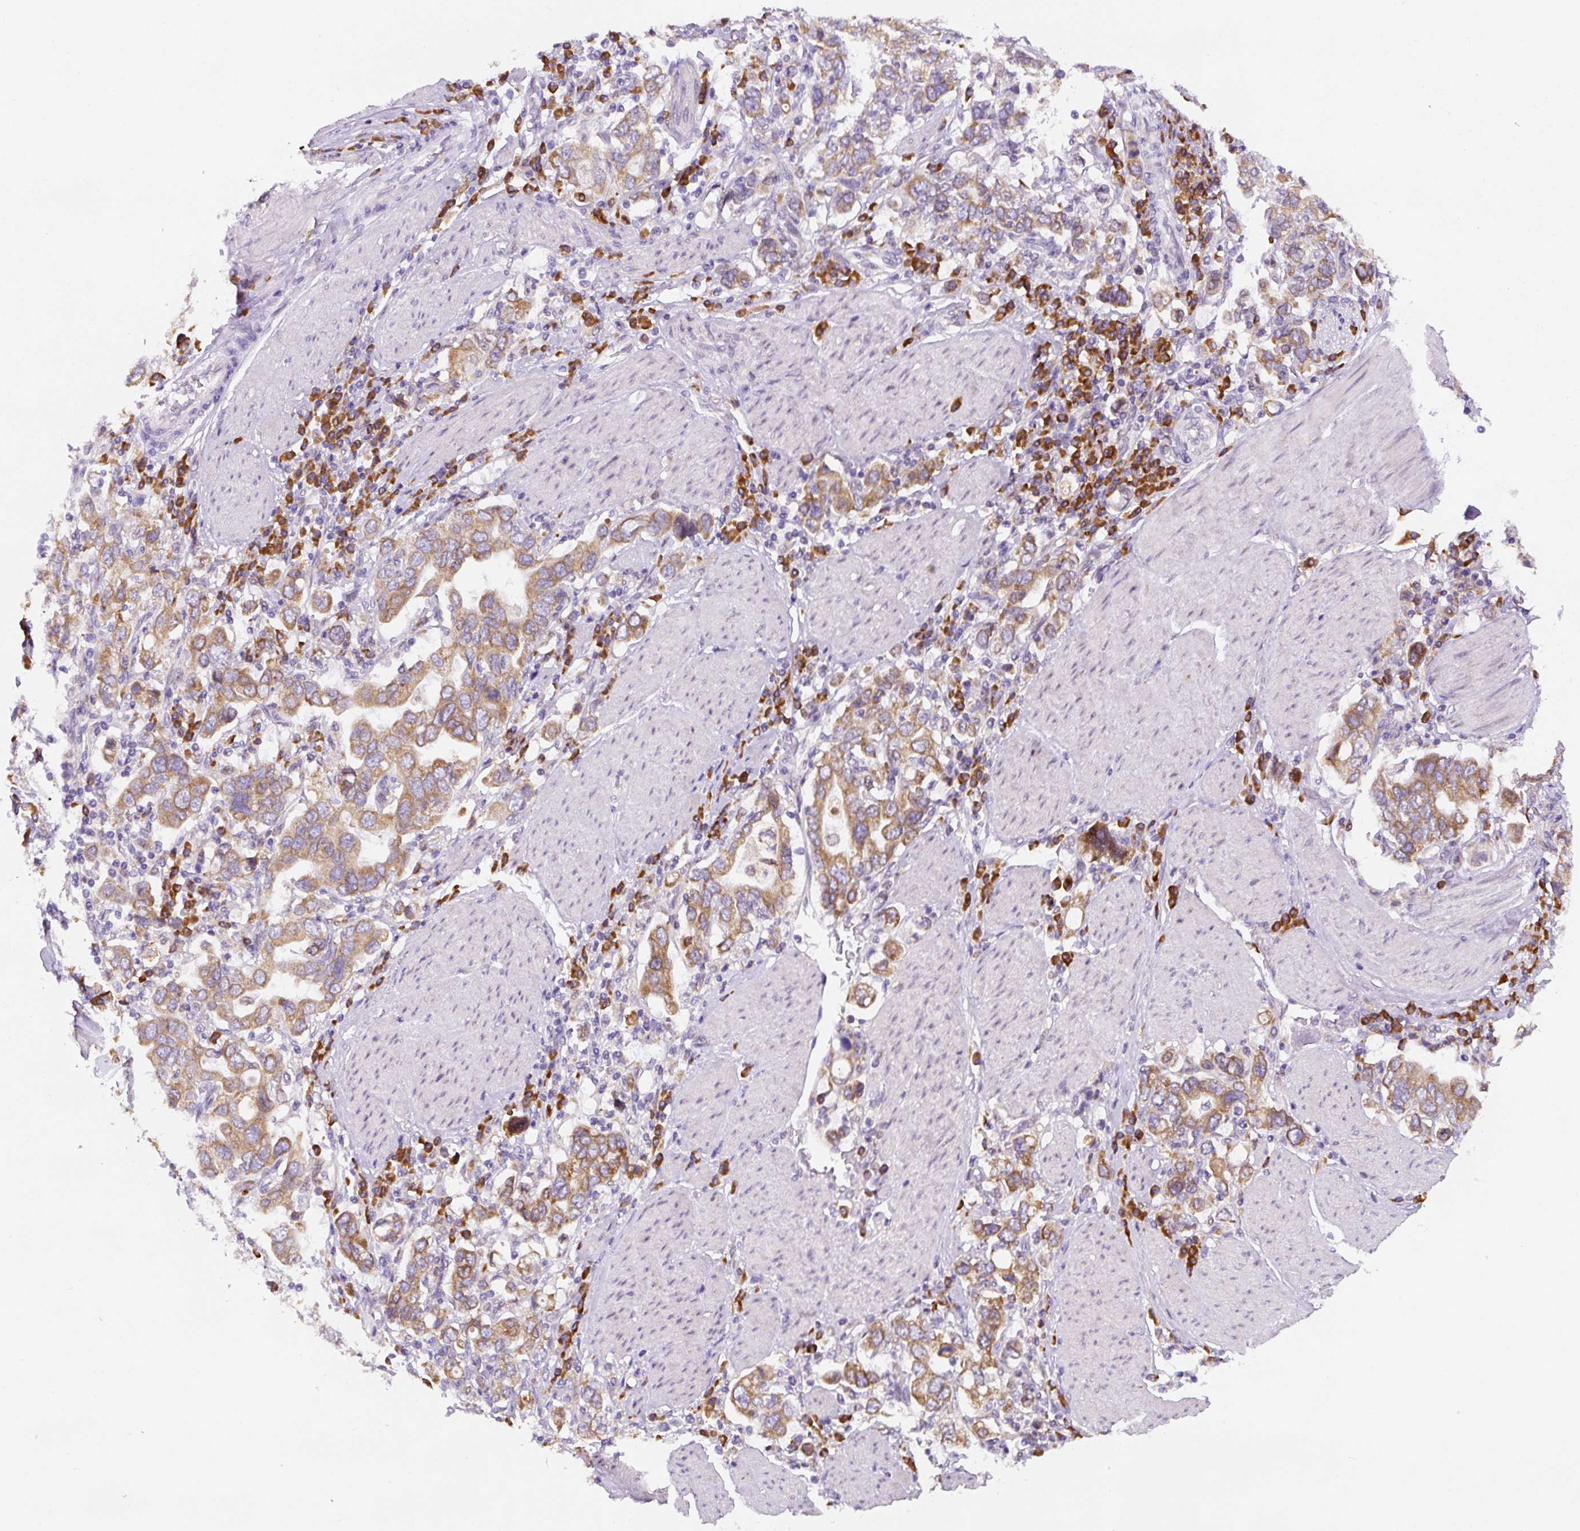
{"staining": {"intensity": "moderate", "quantity": ">75%", "location": "cytoplasmic/membranous"}, "tissue": "stomach cancer", "cell_type": "Tumor cells", "image_type": "cancer", "snomed": [{"axis": "morphology", "description": "Adenocarcinoma, NOS"}, {"axis": "topography", "description": "Stomach, upper"}], "caption": "Stomach adenocarcinoma stained with a protein marker displays moderate staining in tumor cells.", "gene": "DDOST", "patient": {"sex": "male", "age": 62}}